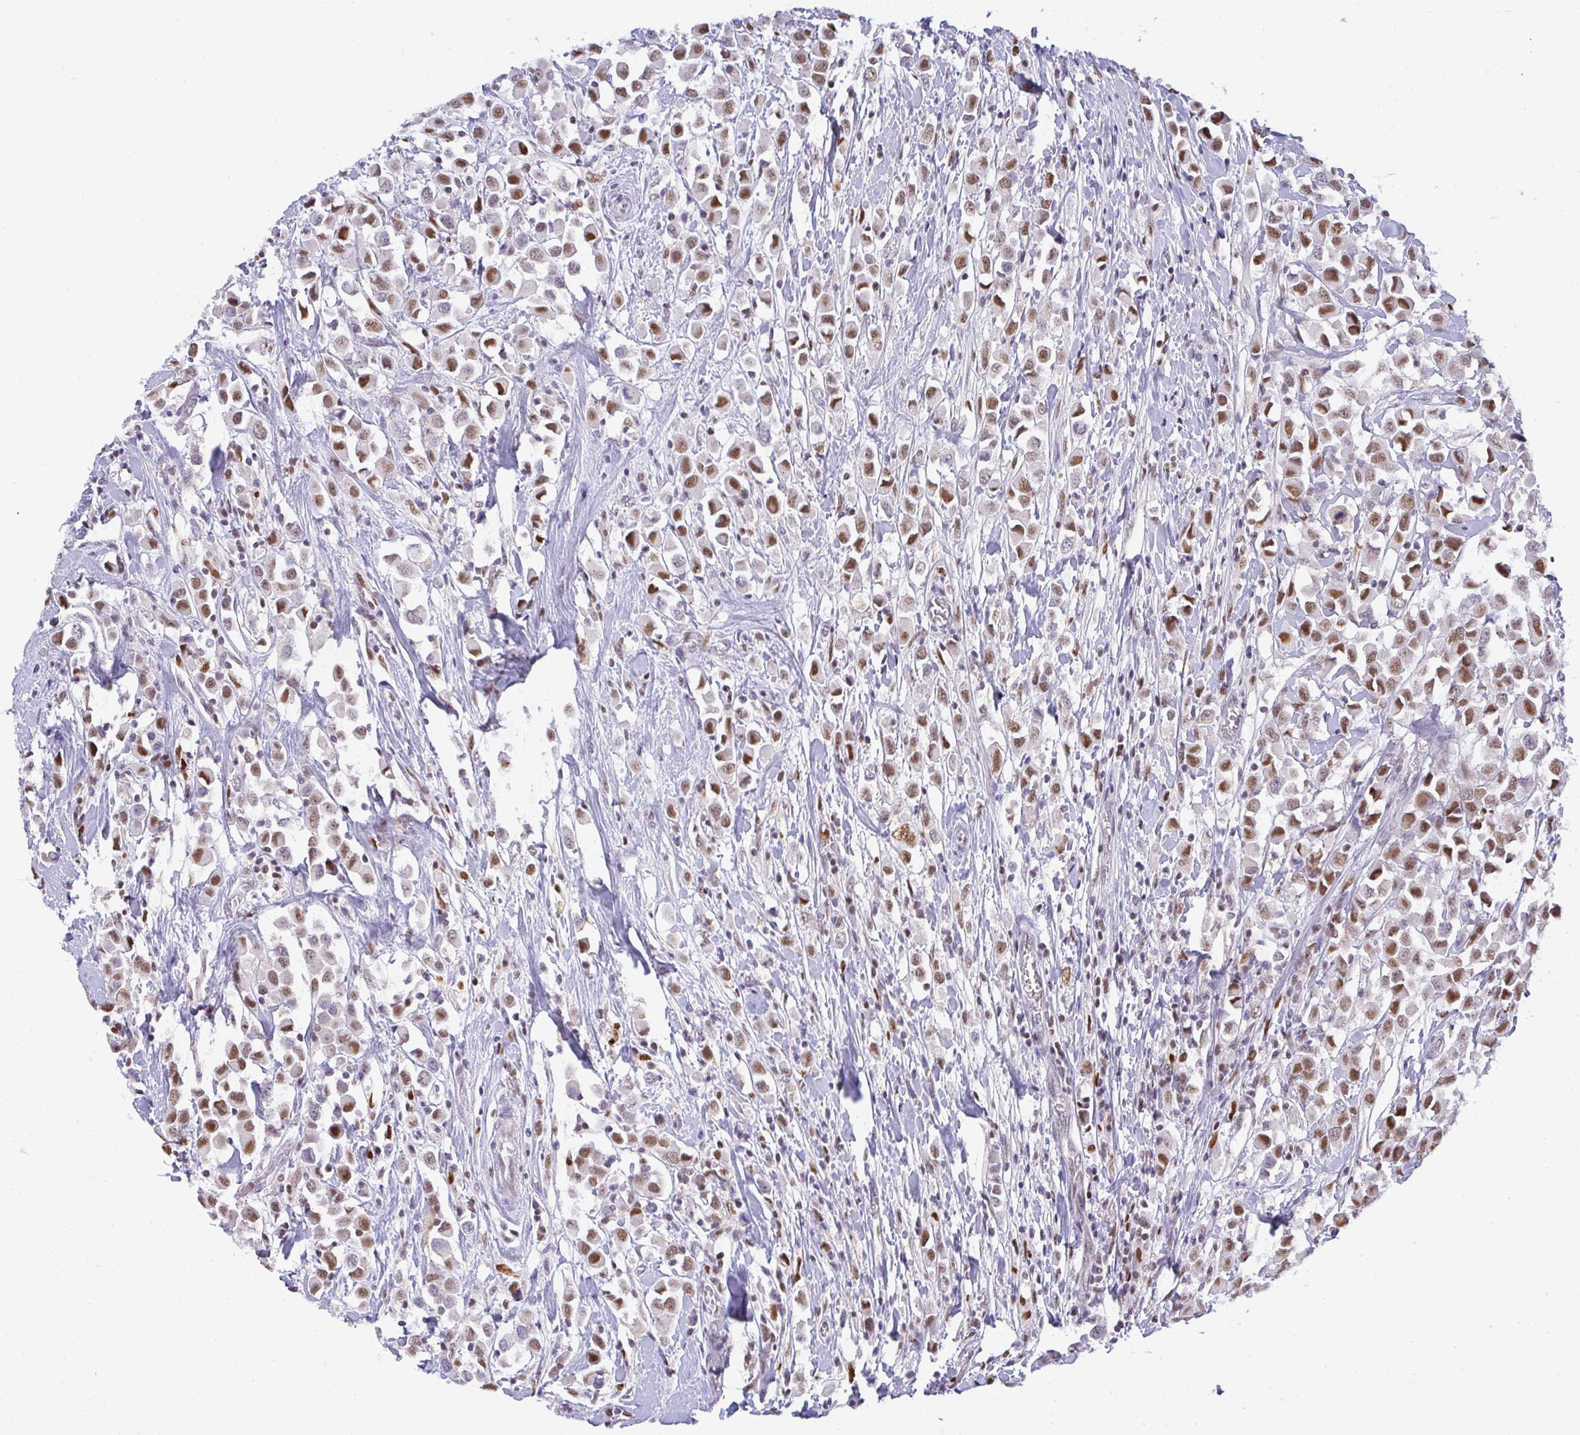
{"staining": {"intensity": "moderate", "quantity": "25%-75%", "location": "nuclear"}, "tissue": "breast cancer", "cell_type": "Tumor cells", "image_type": "cancer", "snomed": [{"axis": "morphology", "description": "Duct carcinoma"}, {"axis": "topography", "description": "Breast"}], "caption": "High-power microscopy captured an immunohistochemistry (IHC) image of breast cancer (intraductal carcinoma), revealing moderate nuclear staining in approximately 25%-75% of tumor cells. The staining is performed using DAB brown chromogen to label protein expression. The nuclei are counter-stained blue using hematoxylin.", "gene": "BBX", "patient": {"sex": "female", "age": 61}}